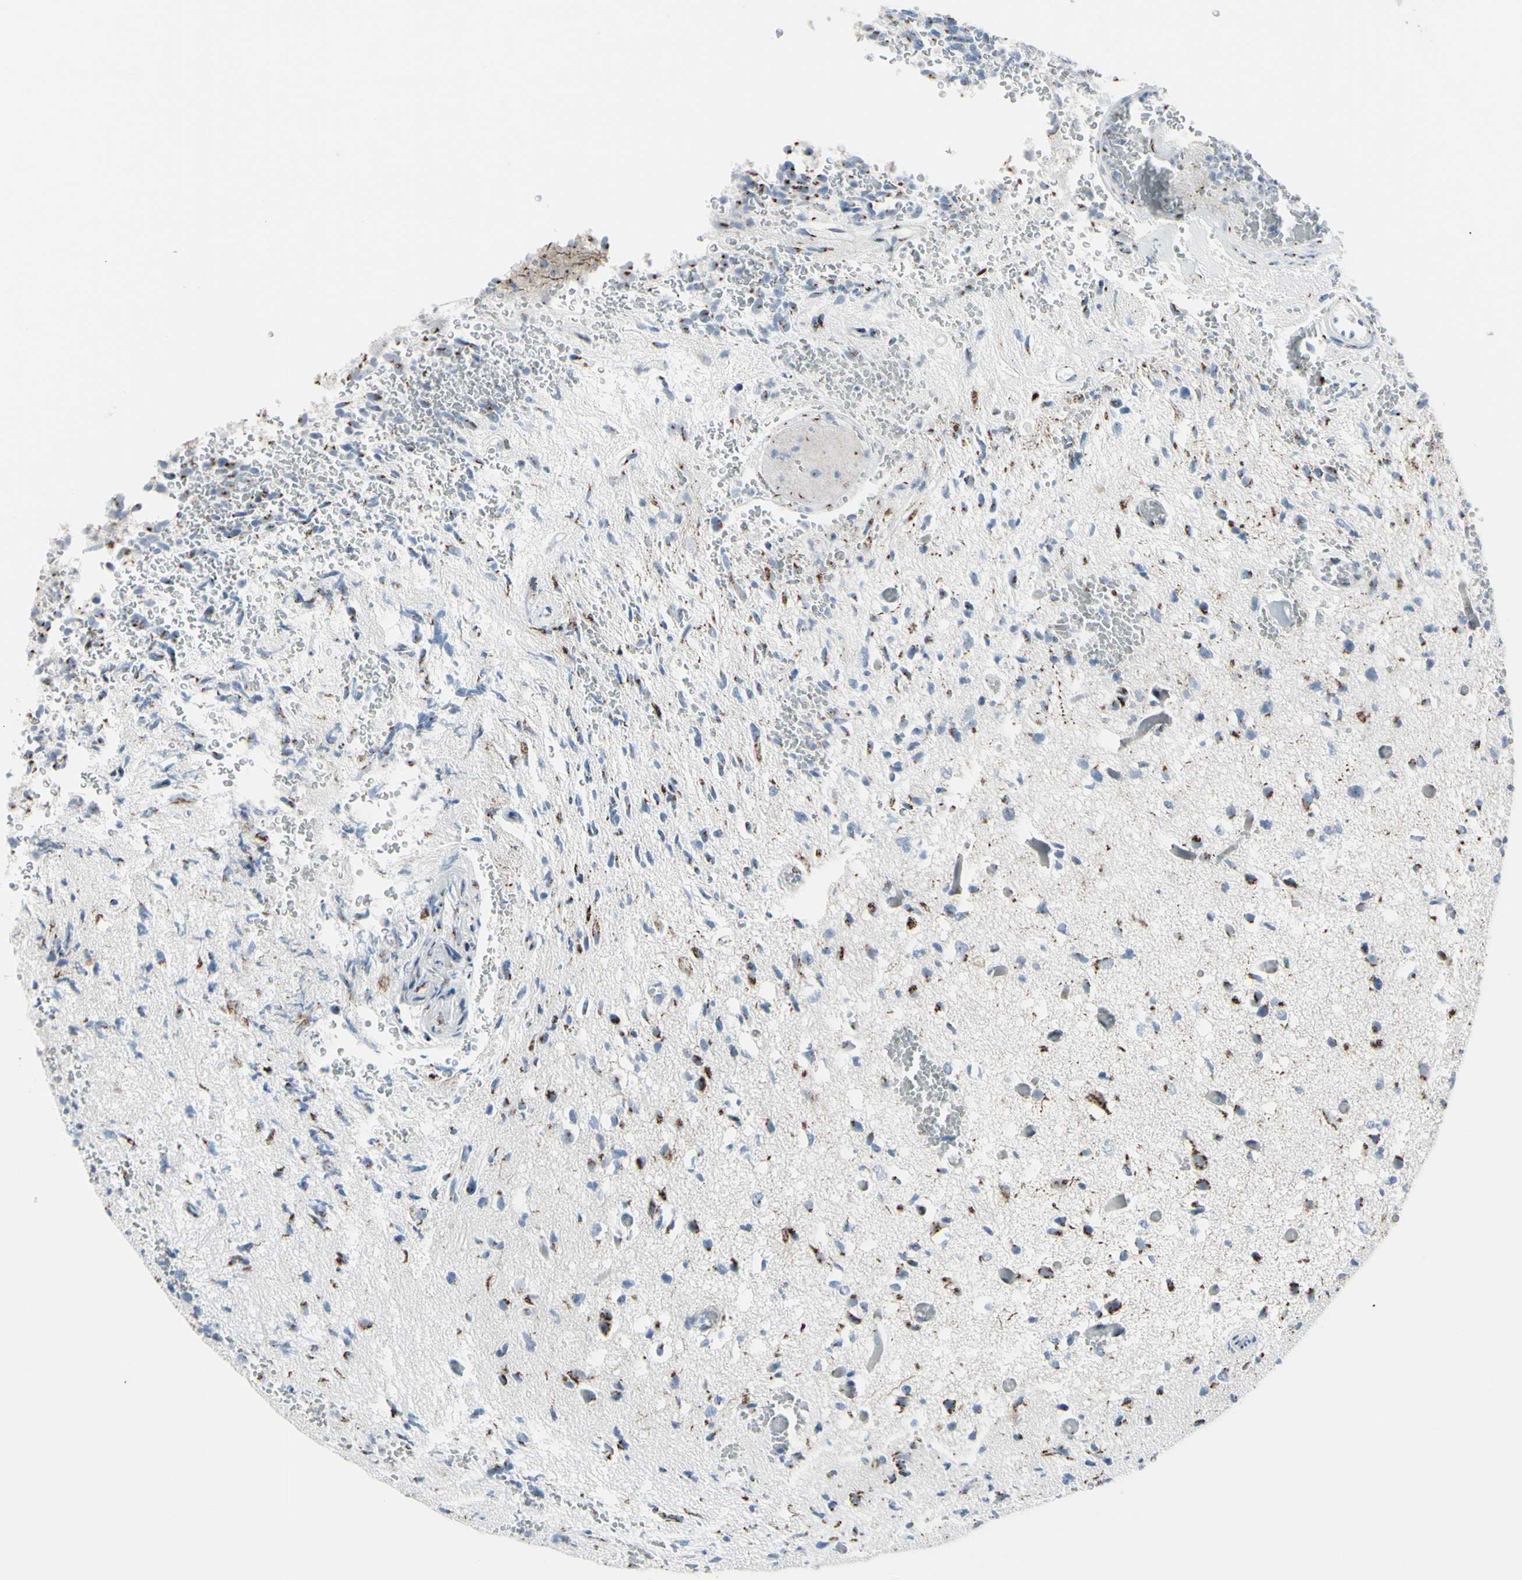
{"staining": {"intensity": "moderate", "quantity": "25%-75%", "location": "cytoplasmic/membranous"}, "tissue": "glioma", "cell_type": "Tumor cells", "image_type": "cancer", "snomed": [{"axis": "morphology", "description": "Glioma, malignant, High grade"}, {"axis": "topography", "description": "pancreas cauda"}], "caption": "High-power microscopy captured an immunohistochemistry (IHC) image of glioma, revealing moderate cytoplasmic/membranous staining in about 25%-75% of tumor cells.", "gene": "GLG1", "patient": {"sex": "male", "age": 60}}